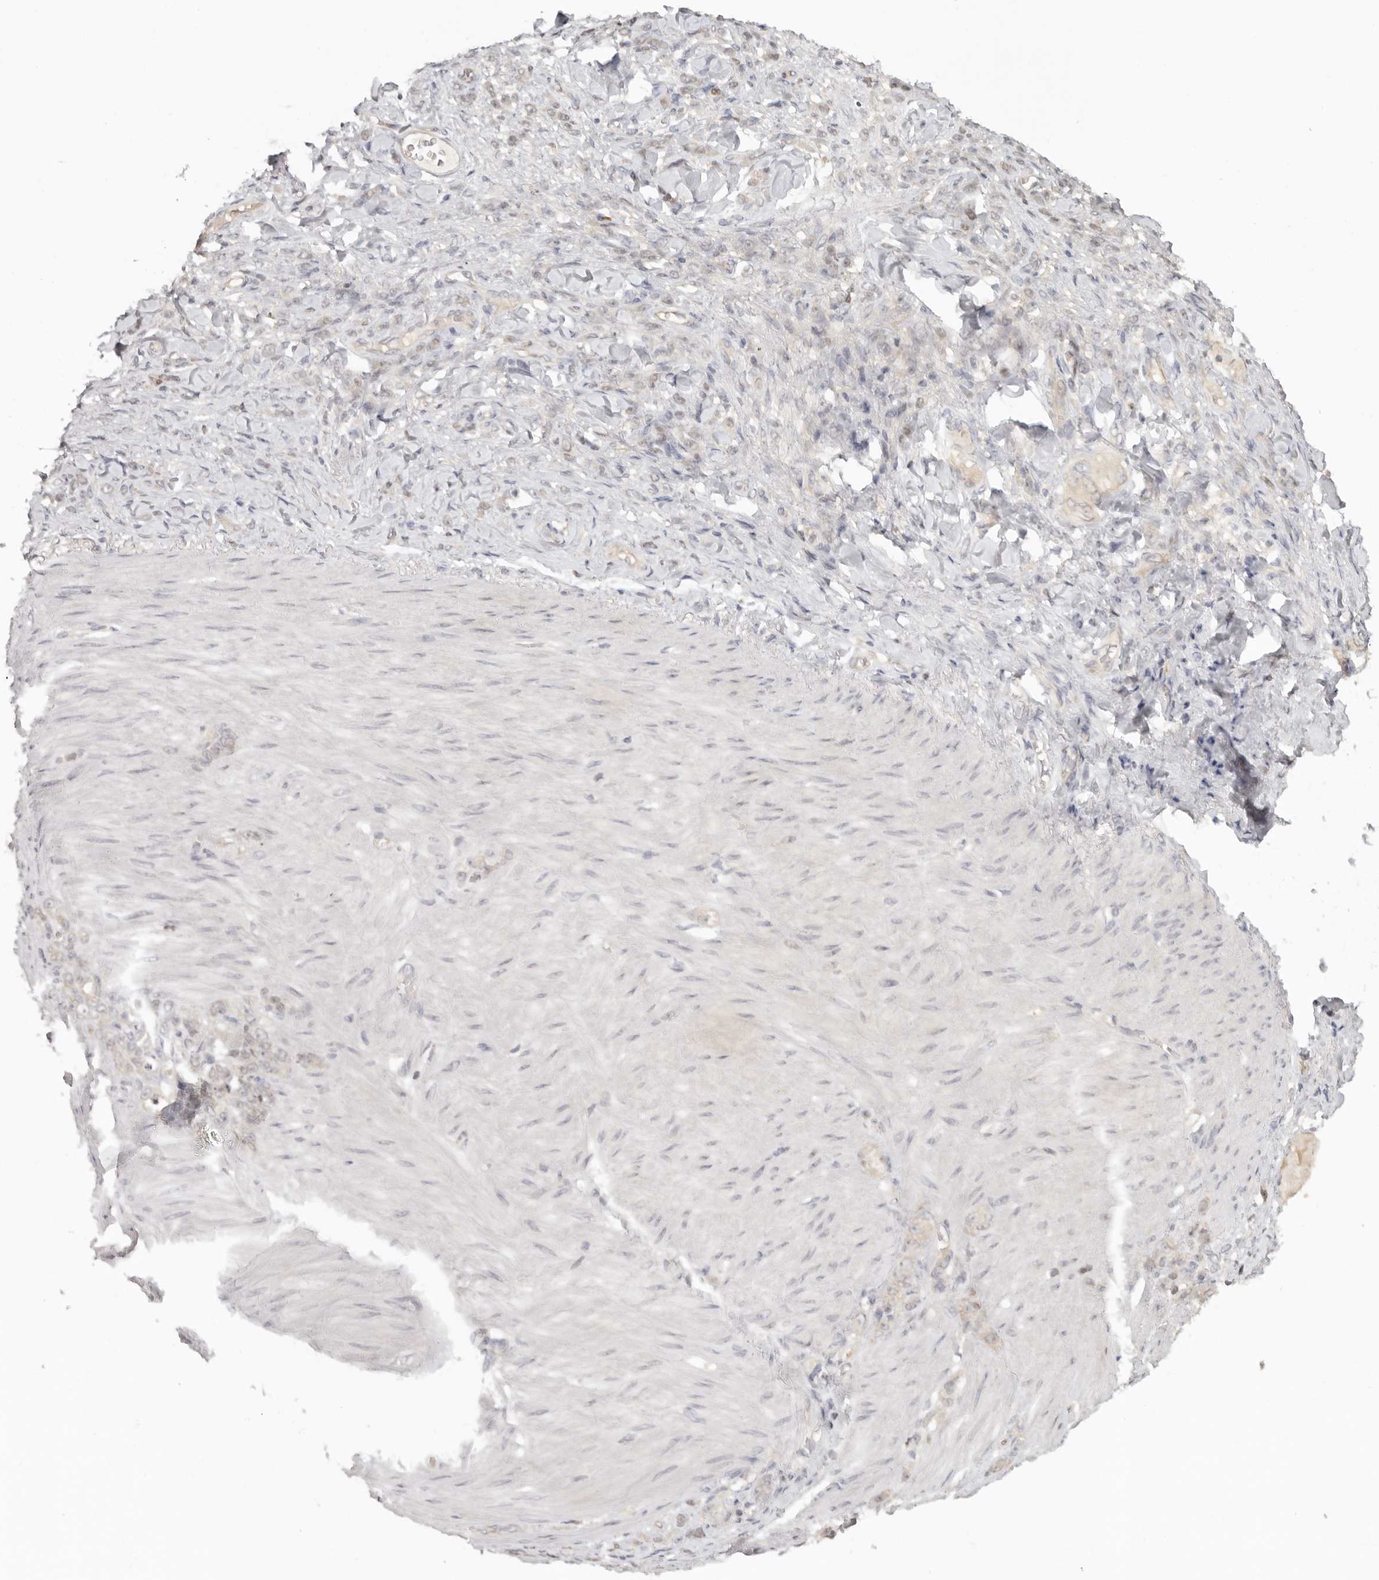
{"staining": {"intensity": "negative", "quantity": "none", "location": "none"}, "tissue": "stomach cancer", "cell_type": "Tumor cells", "image_type": "cancer", "snomed": [{"axis": "morphology", "description": "Normal tissue, NOS"}, {"axis": "morphology", "description": "Adenocarcinoma, NOS"}, {"axis": "topography", "description": "Stomach"}], "caption": "Photomicrograph shows no protein staining in tumor cells of stomach cancer (adenocarcinoma) tissue.", "gene": "PSMA5", "patient": {"sex": "male", "age": 82}}